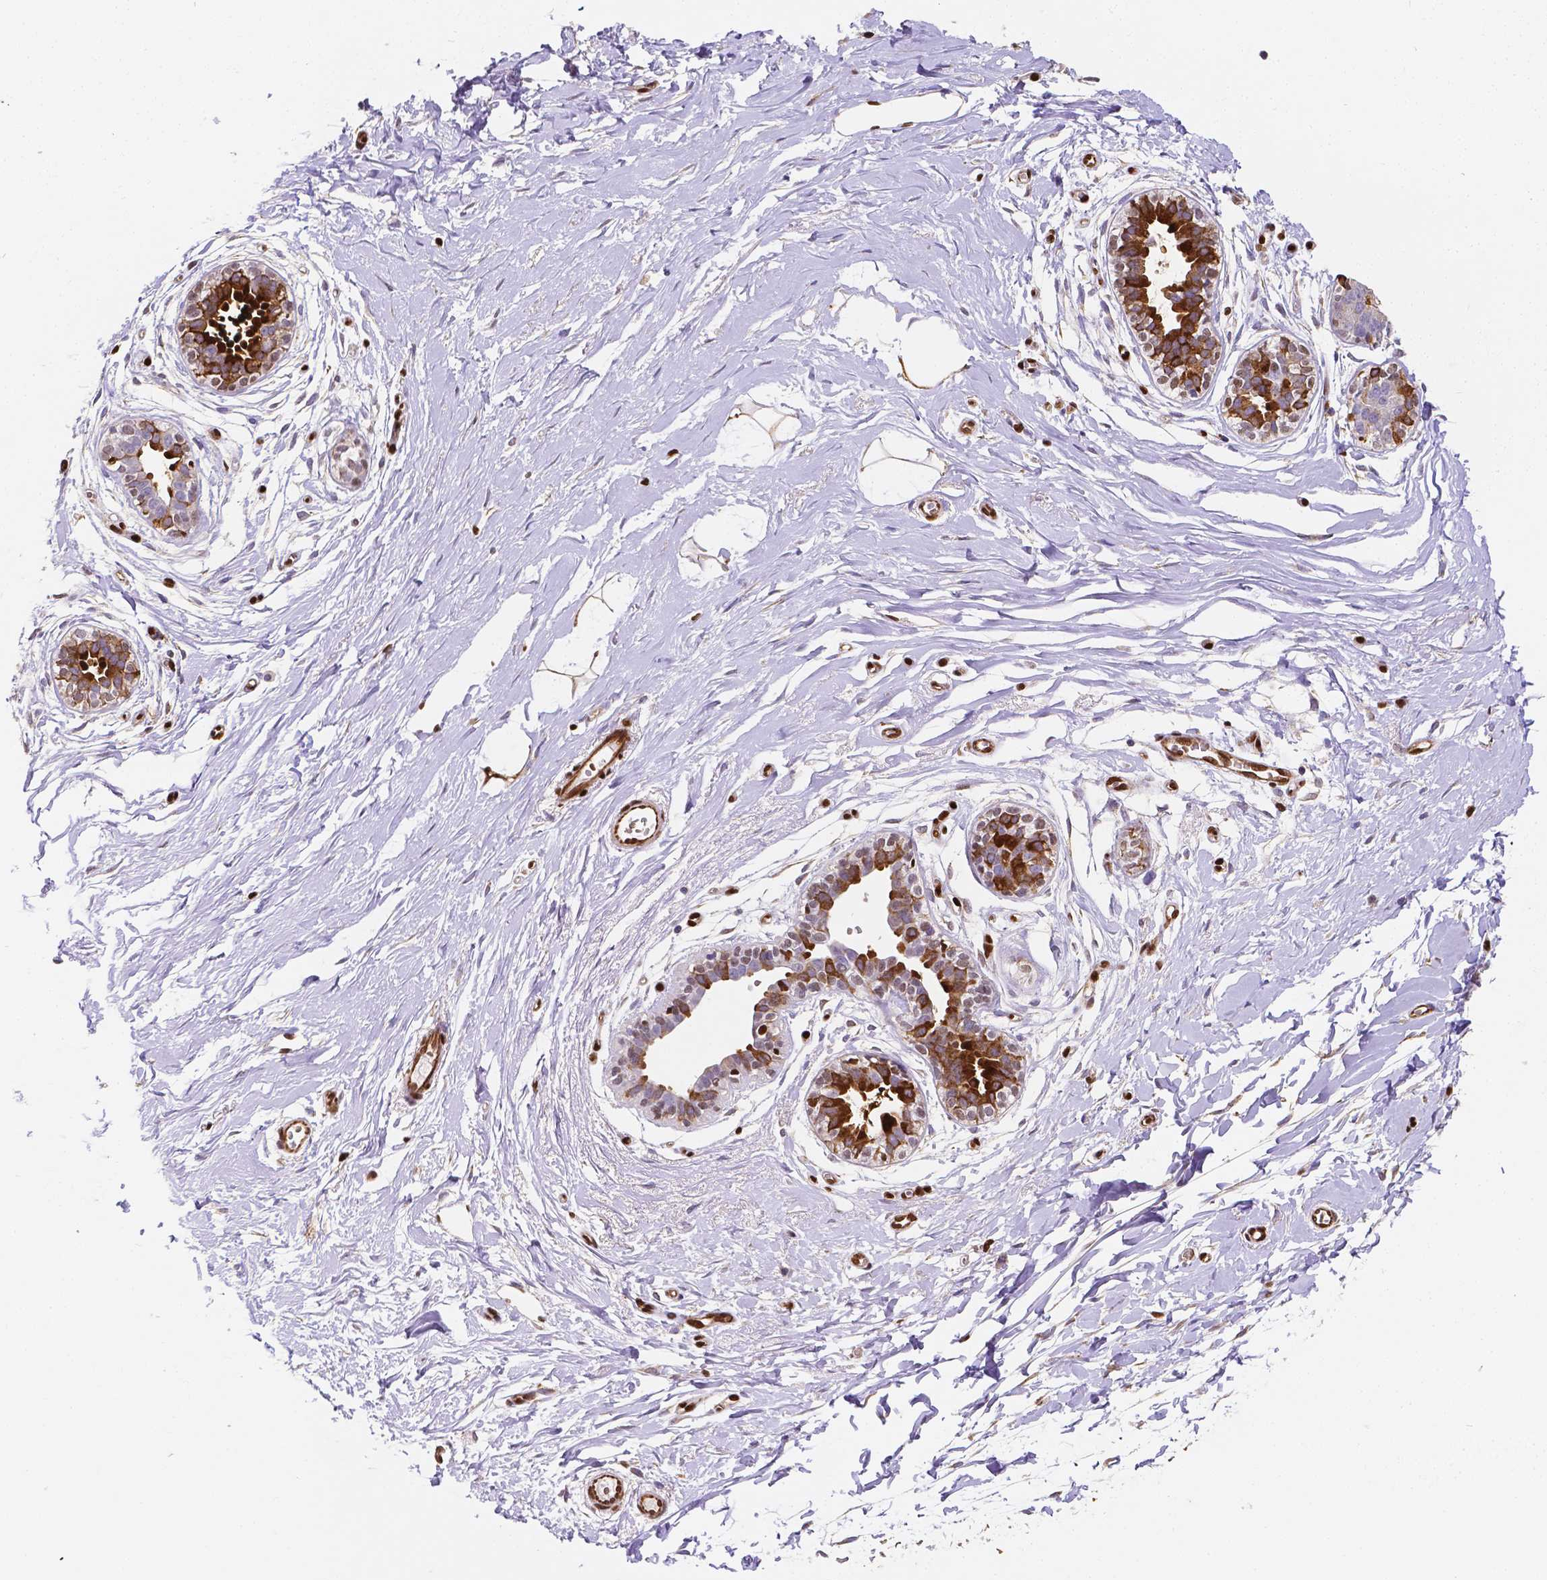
{"staining": {"intensity": "negative", "quantity": "none", "location": "none"}, "tissue": "breast", "cell_type": "Adipocytes", "image_type": "normal", "snomed": [{"axis": "morphology", "description": "Normal tissue, NOS"}, {"axis": "topography", "description": "Breast"}], "caption": "DAB immunohistochemical staining of benign breast reveals no significant staining in adipocytes. Brightfield microscopy of IHC stained with DAB (brown) and hematoxylin (blue), captured at high magnification.", "gene": "MEF2C", "patient": {"sex": "female", "age": 49}}